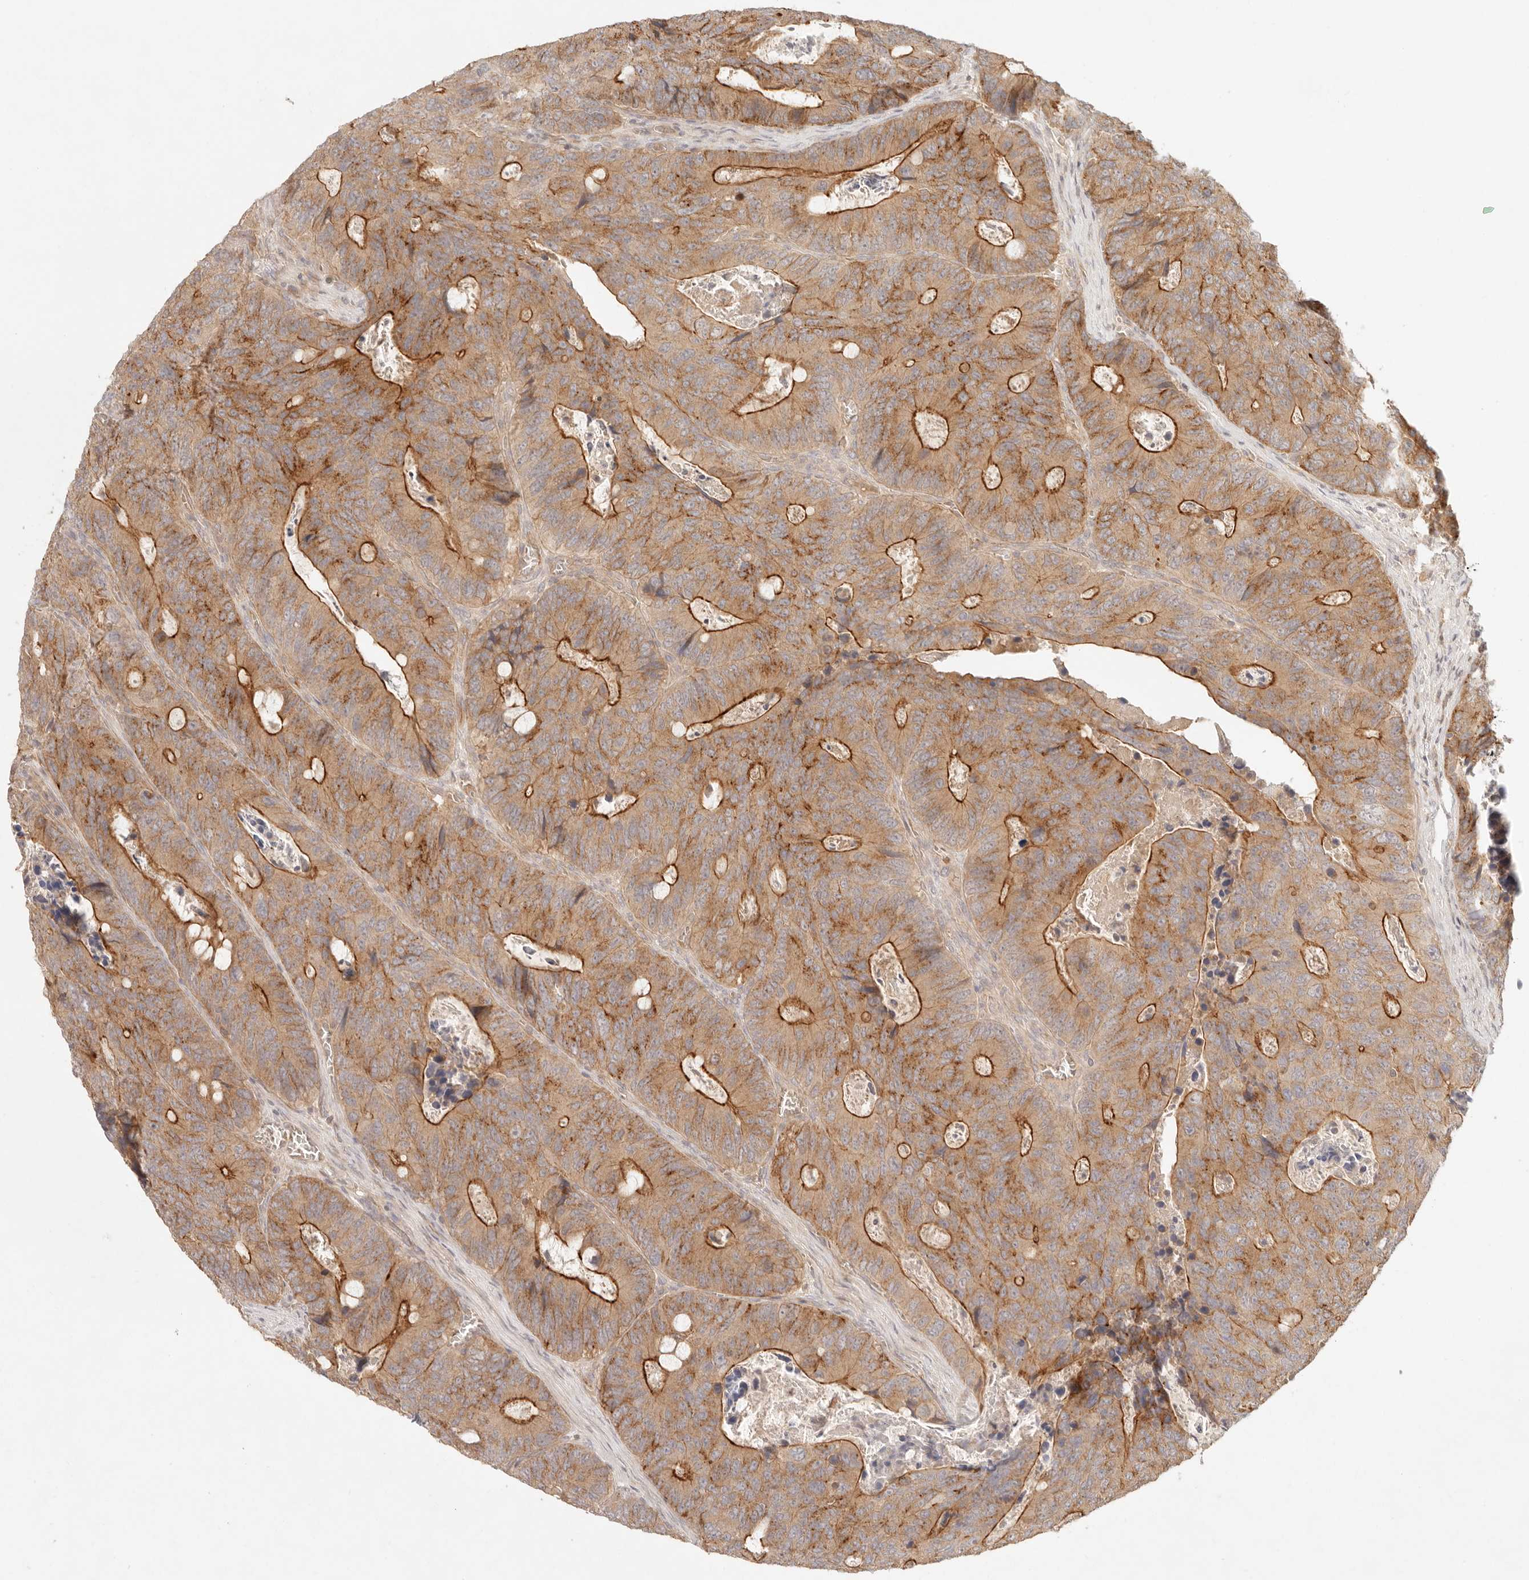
{"staining": {"intensity": "moderate", "quantity": ">75%", "location": "cytoplasmic/membranous"}, "tissue": "colorectal cancer", "cell_type": "Tumor cells", "image_type": "cancer", "snomed": [{"axis": "morphology", "description": "Adenocarcinoma, NOS"}, {"axis": "topography", "description": "Colon"}], "caption": "The immunohistochemical stain labels moderate cytoplasmic/membranous staining in tumor cells of colorectal cancer tissue.", "gene": "PPP1R3B", "patient": {"sex": "male", "age": 87}}